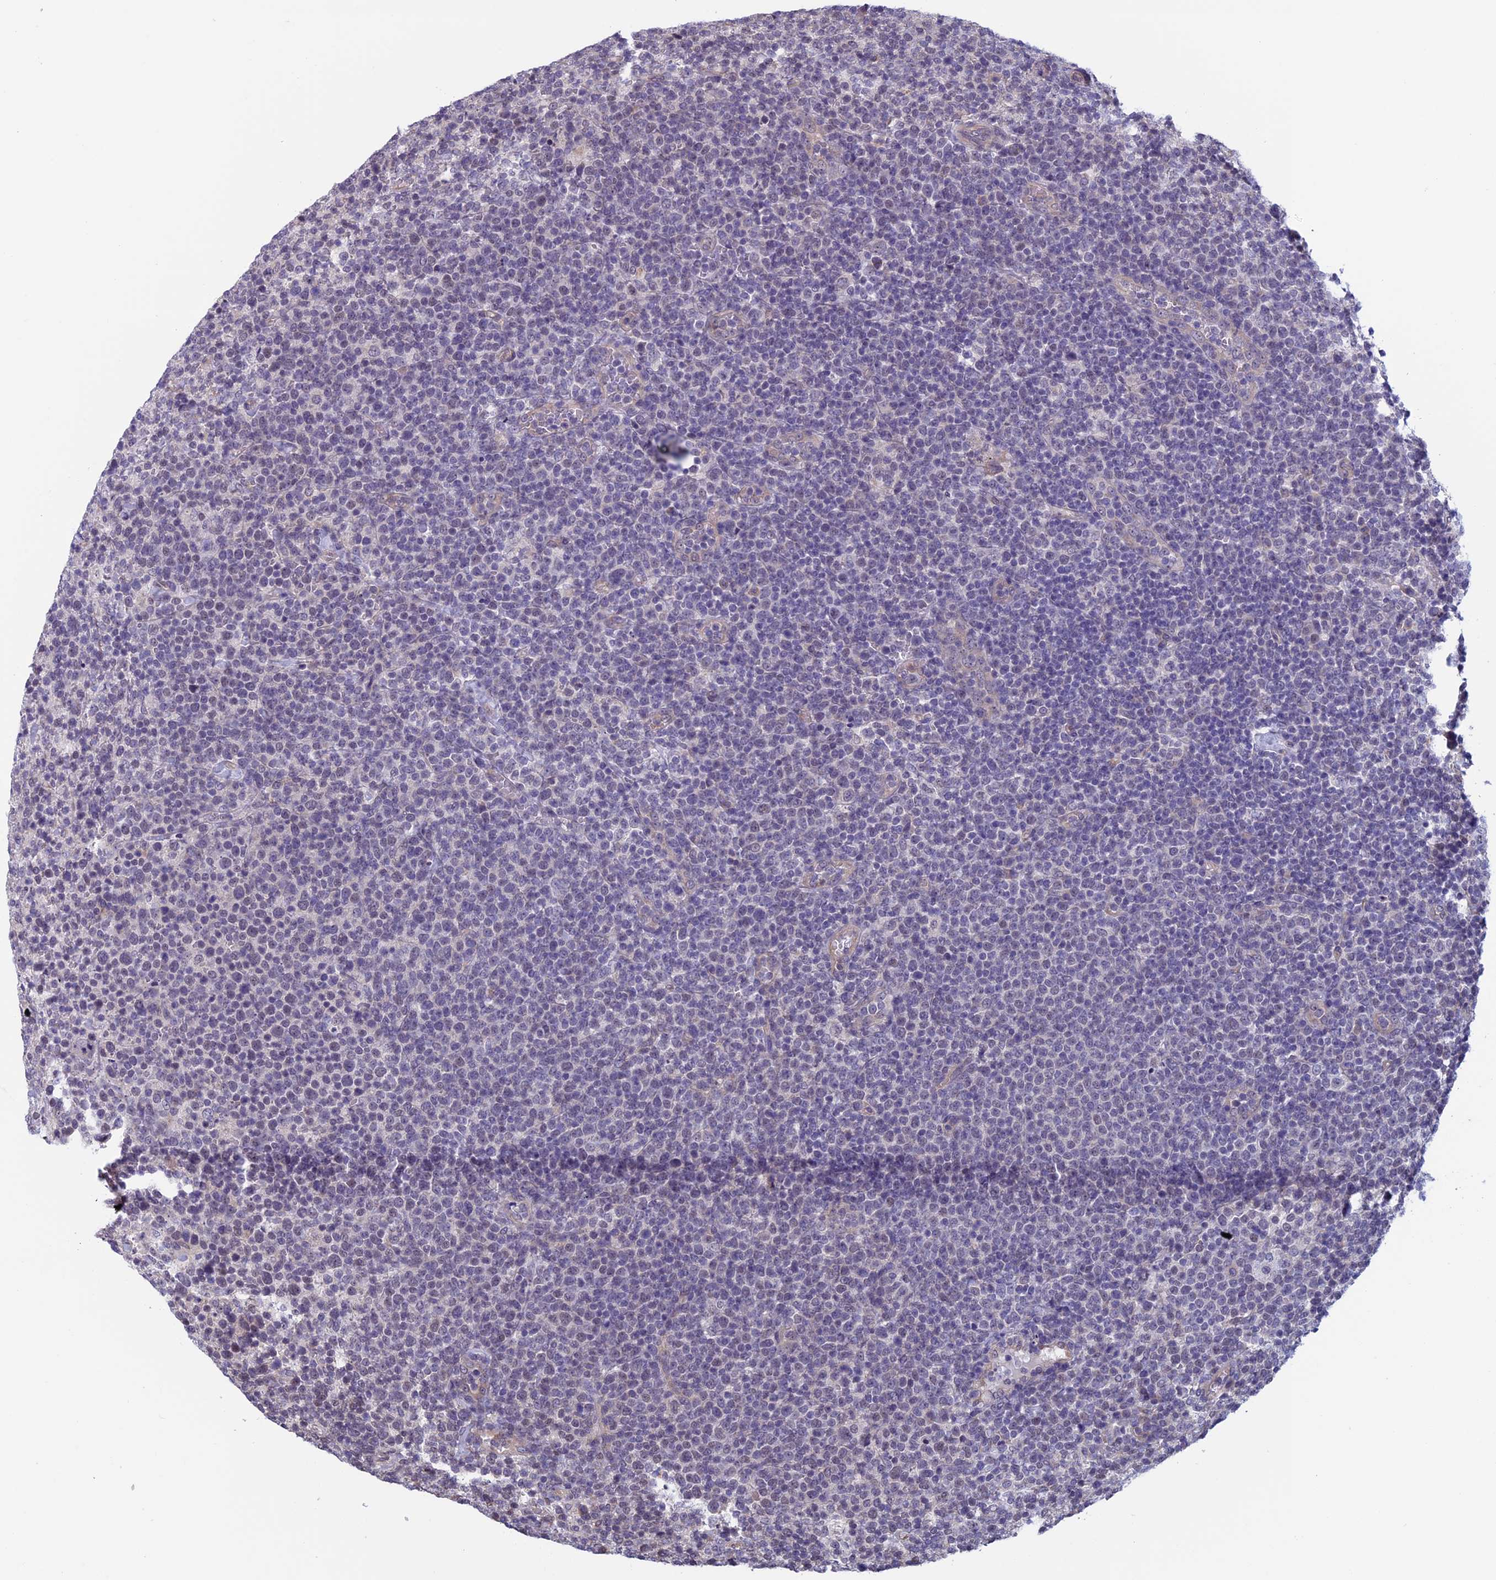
{"staining": {"intensity": "negative", "quantity": "none", "location": "none"}, "tissue": "lymphoma", "cell_type": "Tumor cells", "image_type": "cancer", "snomed": [{"axis": "morphology", "description": "Malignant lymphoma, non-Hodgkin's type, High grade"}, {"axis": "topography", "description": "Lymph node"}], "caption": "Lymphoma was stained to show a protein in brown. There is no significant staining in tumor cells. (Stains: DAB immunohistochemistry (IHC) with hematoxylin counter stain, Microscopy: brightfield microscopy at high magnification).", "gene": "SLC1A6", "patient": {"sex": "male", "age": 61}}